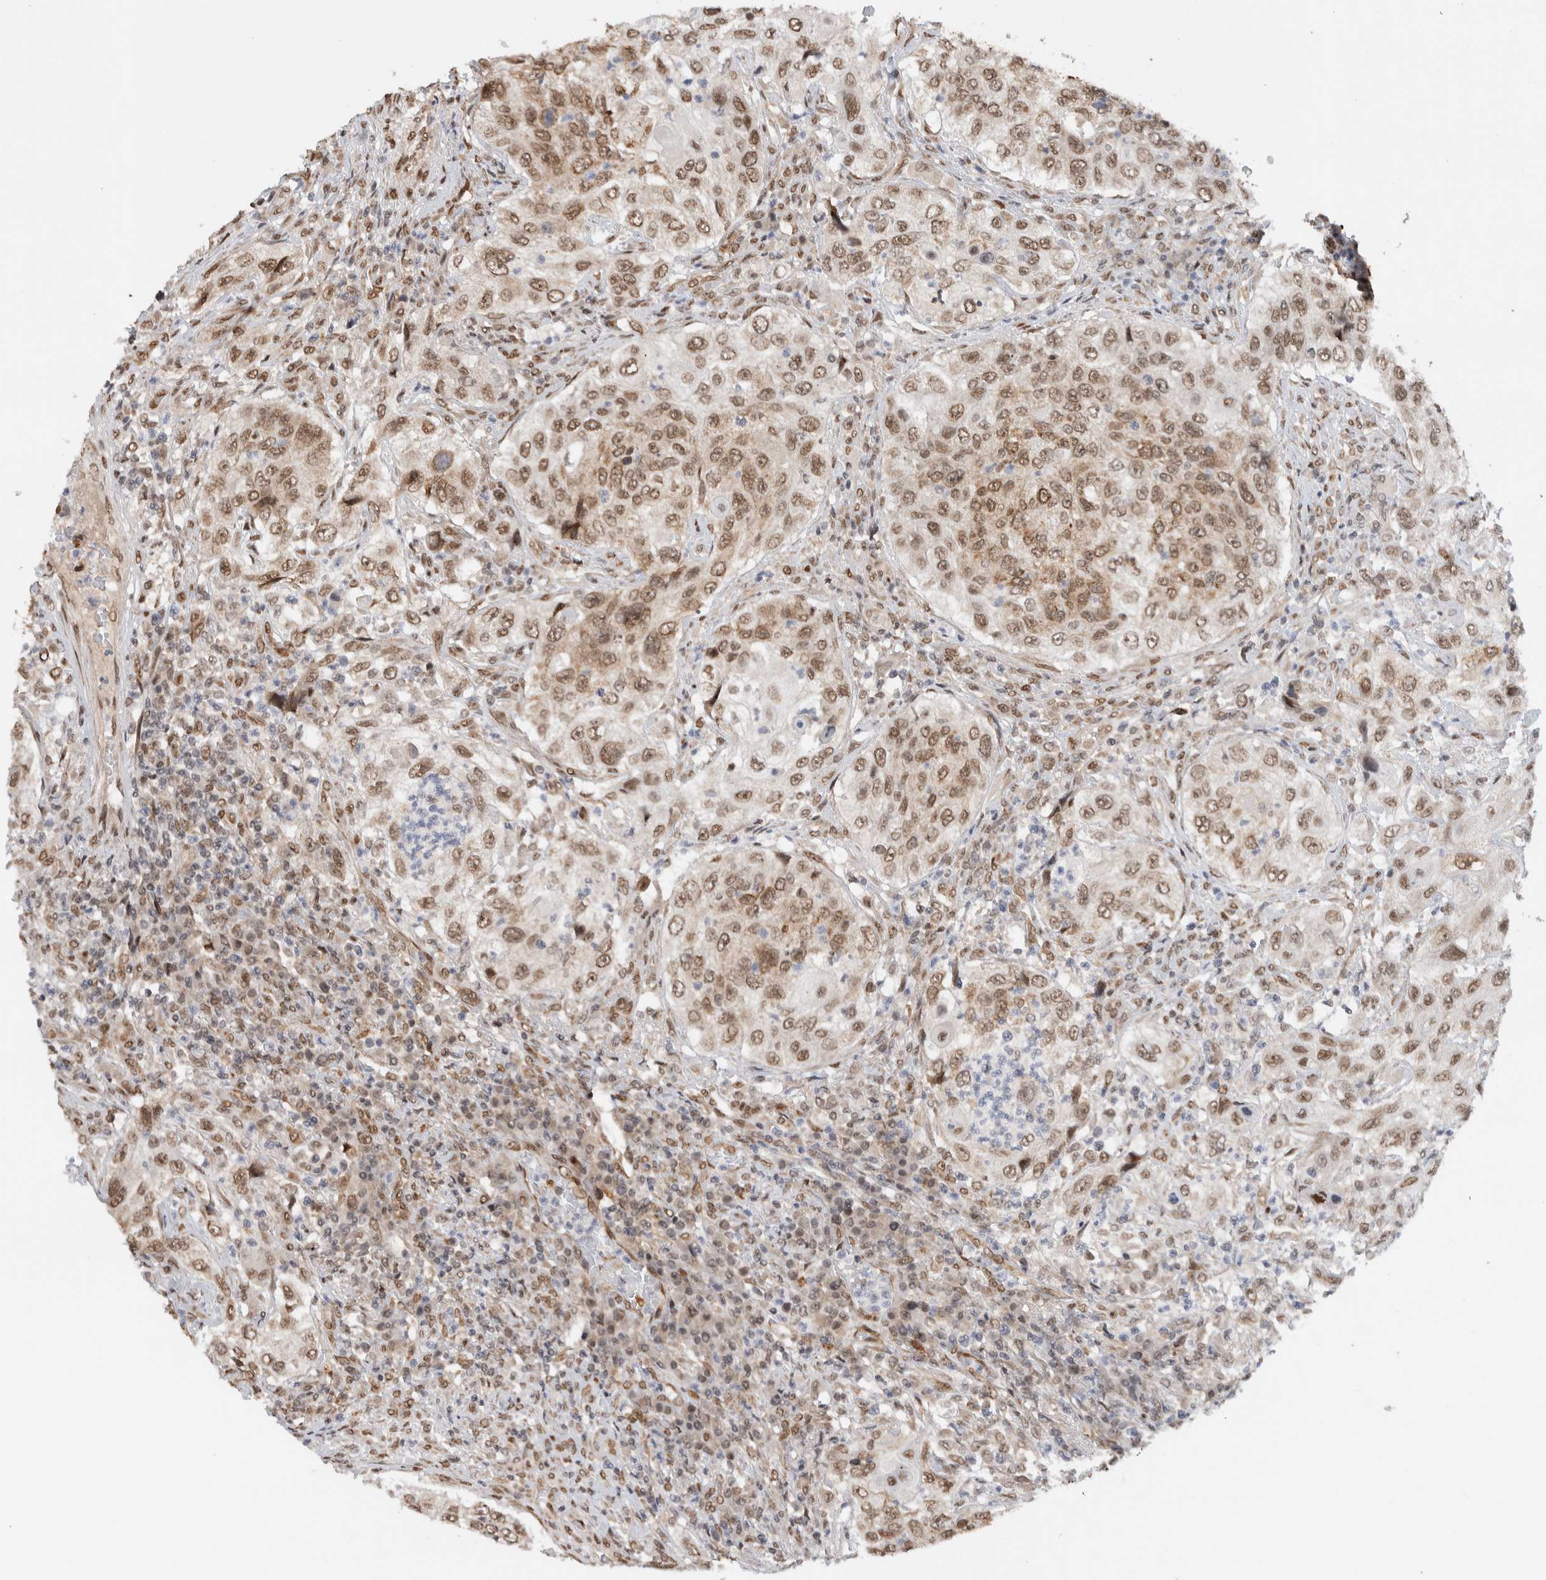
{"staining": {"intensity": "moderate", "quantity": ">75%", "location": "nuclear"}, "tissue": "urothelial cancer", "cell_type": "Tumor cells", "image_type": "cancer", "snomed": [{"axis": "morphology", "description": "Urothelial carcinoma, High grade"}, {"axis": "topography", "description": "Urinary bladder"}], "caption": "IHC (DAB (3,3'-diaminobenzidine)) staining of human urothelial cancer reveals moderate nuclear protein expression in about >75% of tumor cells.", "gene": "TNRC18", "patient": {"sex": "female", "age": 60}}